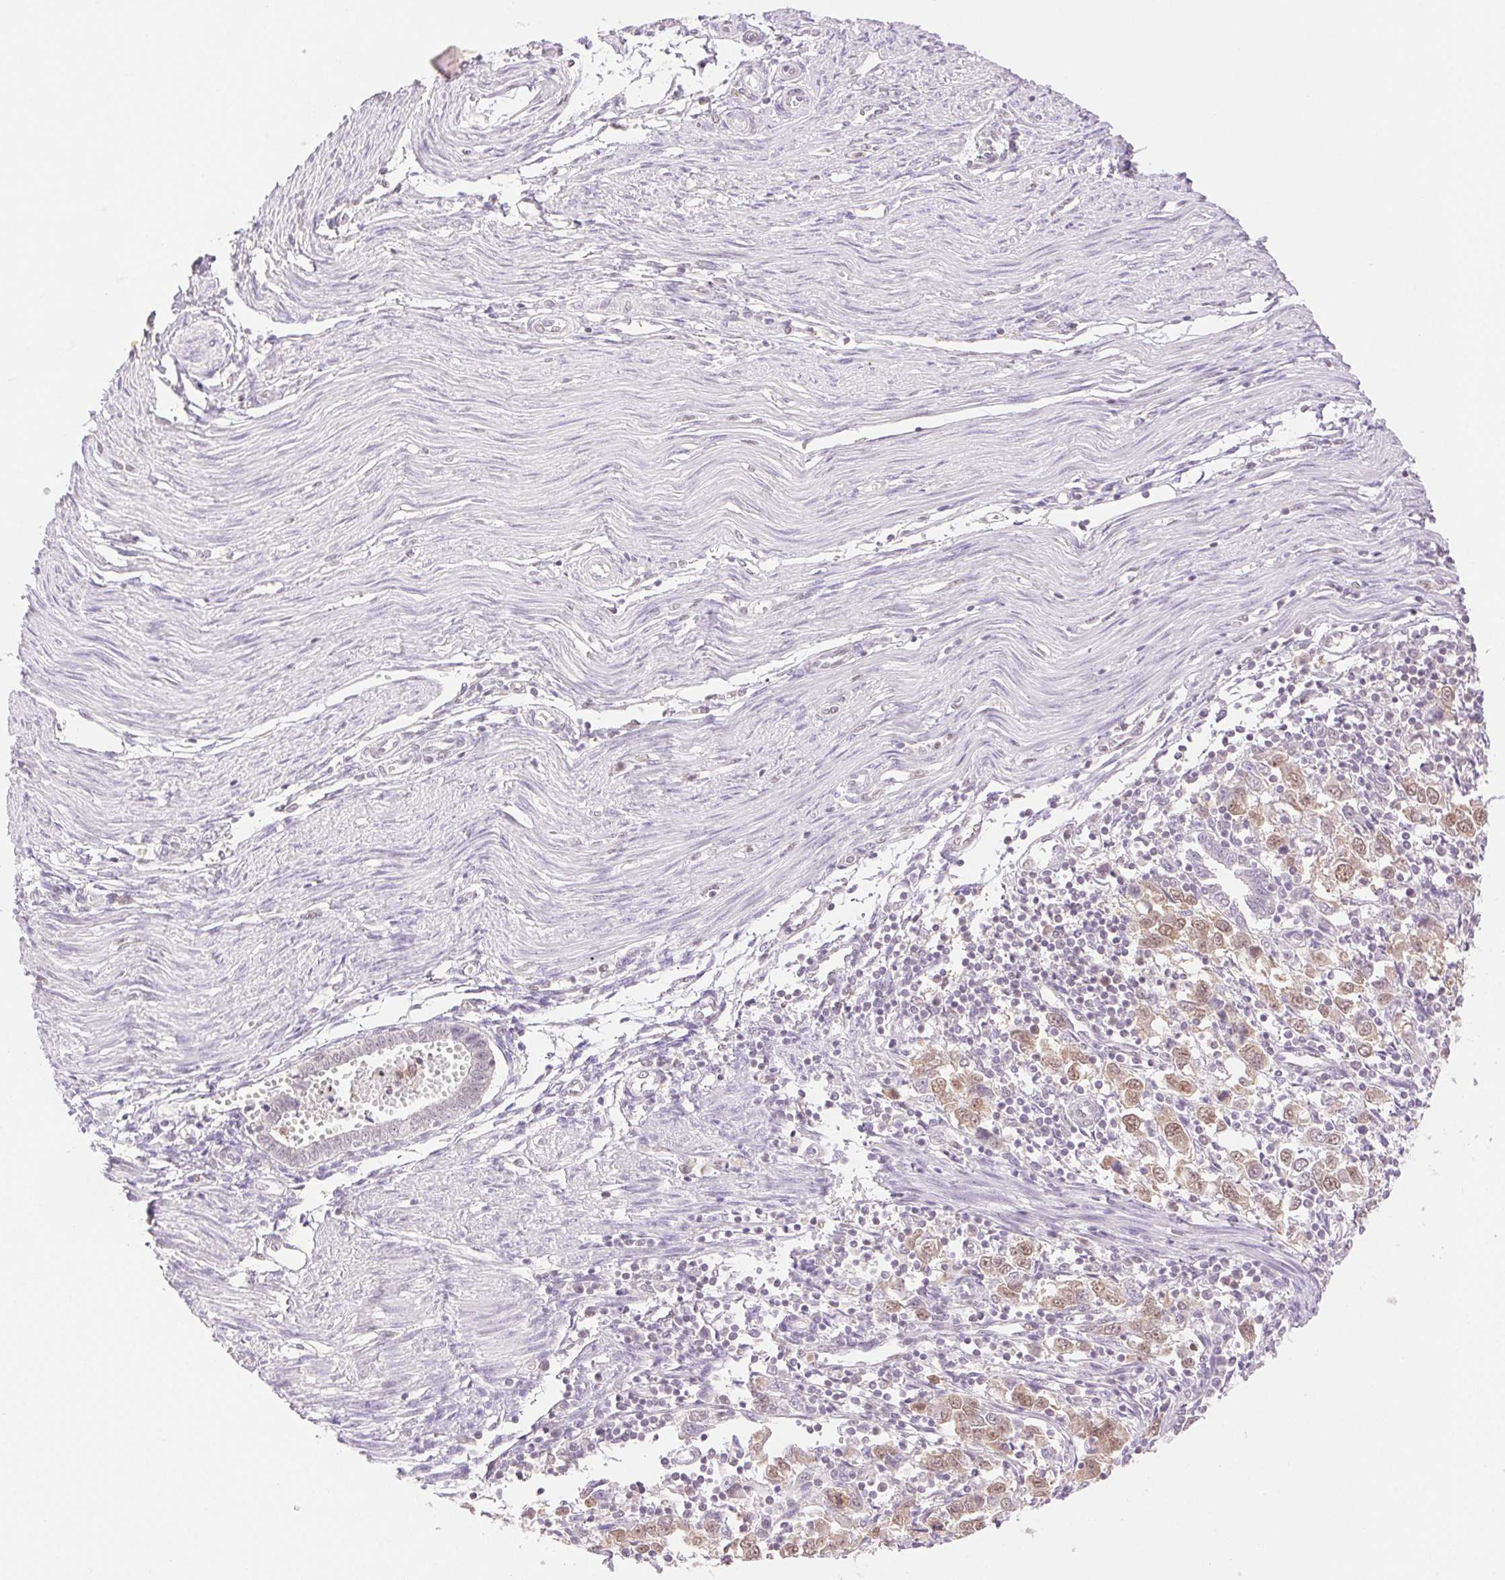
{"staining": {"intensity": "moderate", "quantity": ">75%", "location": "nuclear"}, "tissue": "endometrial cancer", "cell_type": "Tumor cells", "image_type": "cancer", "snomed": [{"axis": "morphology", "description": "Adenocarcinoma, NOS"}, {"axis": "topography", "description": "Endometrium"}], "caption": "Human adenocarcinoma (endometrial) stained for a protein (brown) shows moderate nuclear positive positivity in approximately >75% of tumor cells.", "gene": "H2AZ2", "patient": {"sex": "female", "age": 43}}